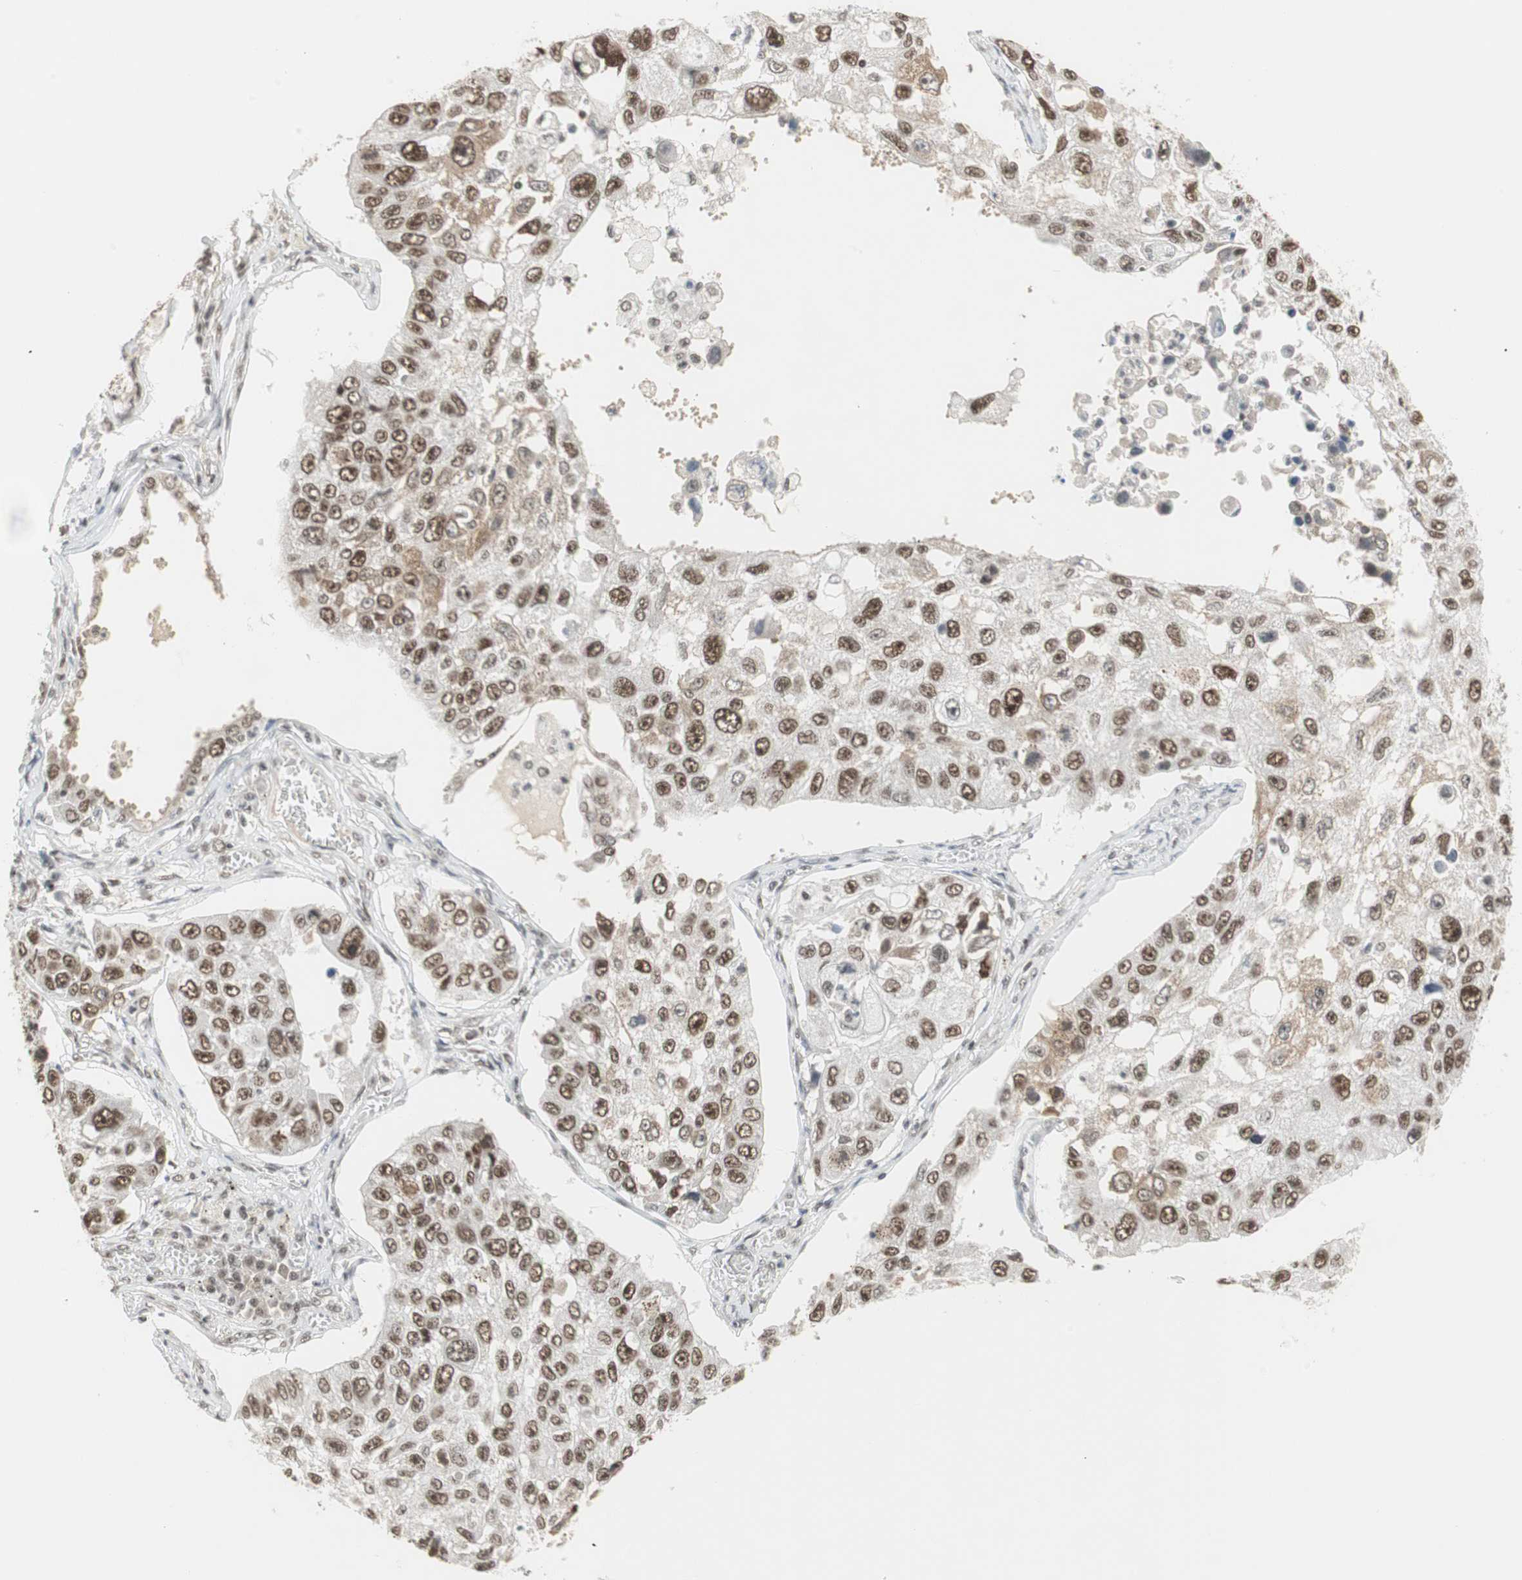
{"staining": {"intensity": "strong", "quantity": ">75%", "location": "nuclear"}, "tissue": "lung cancer", "cell_type": "Tumor cells", "image_type": "cancer", "snomed": [{"axis": "morphology", "description": "Squamous cell carcinoma, NOS"}, {"axis": "topography", "description": "Lung"}], "caption": "Brown immunohistochemical staining in human squamous cell carcinoma (lung) displays strong nuclear staining in about >75% of tumor cells. (DAB IHC, brown staining for protein, blue staining for nuclei).", "gene": "RTF1", "patient": {"sex": "male", "age": 71}}